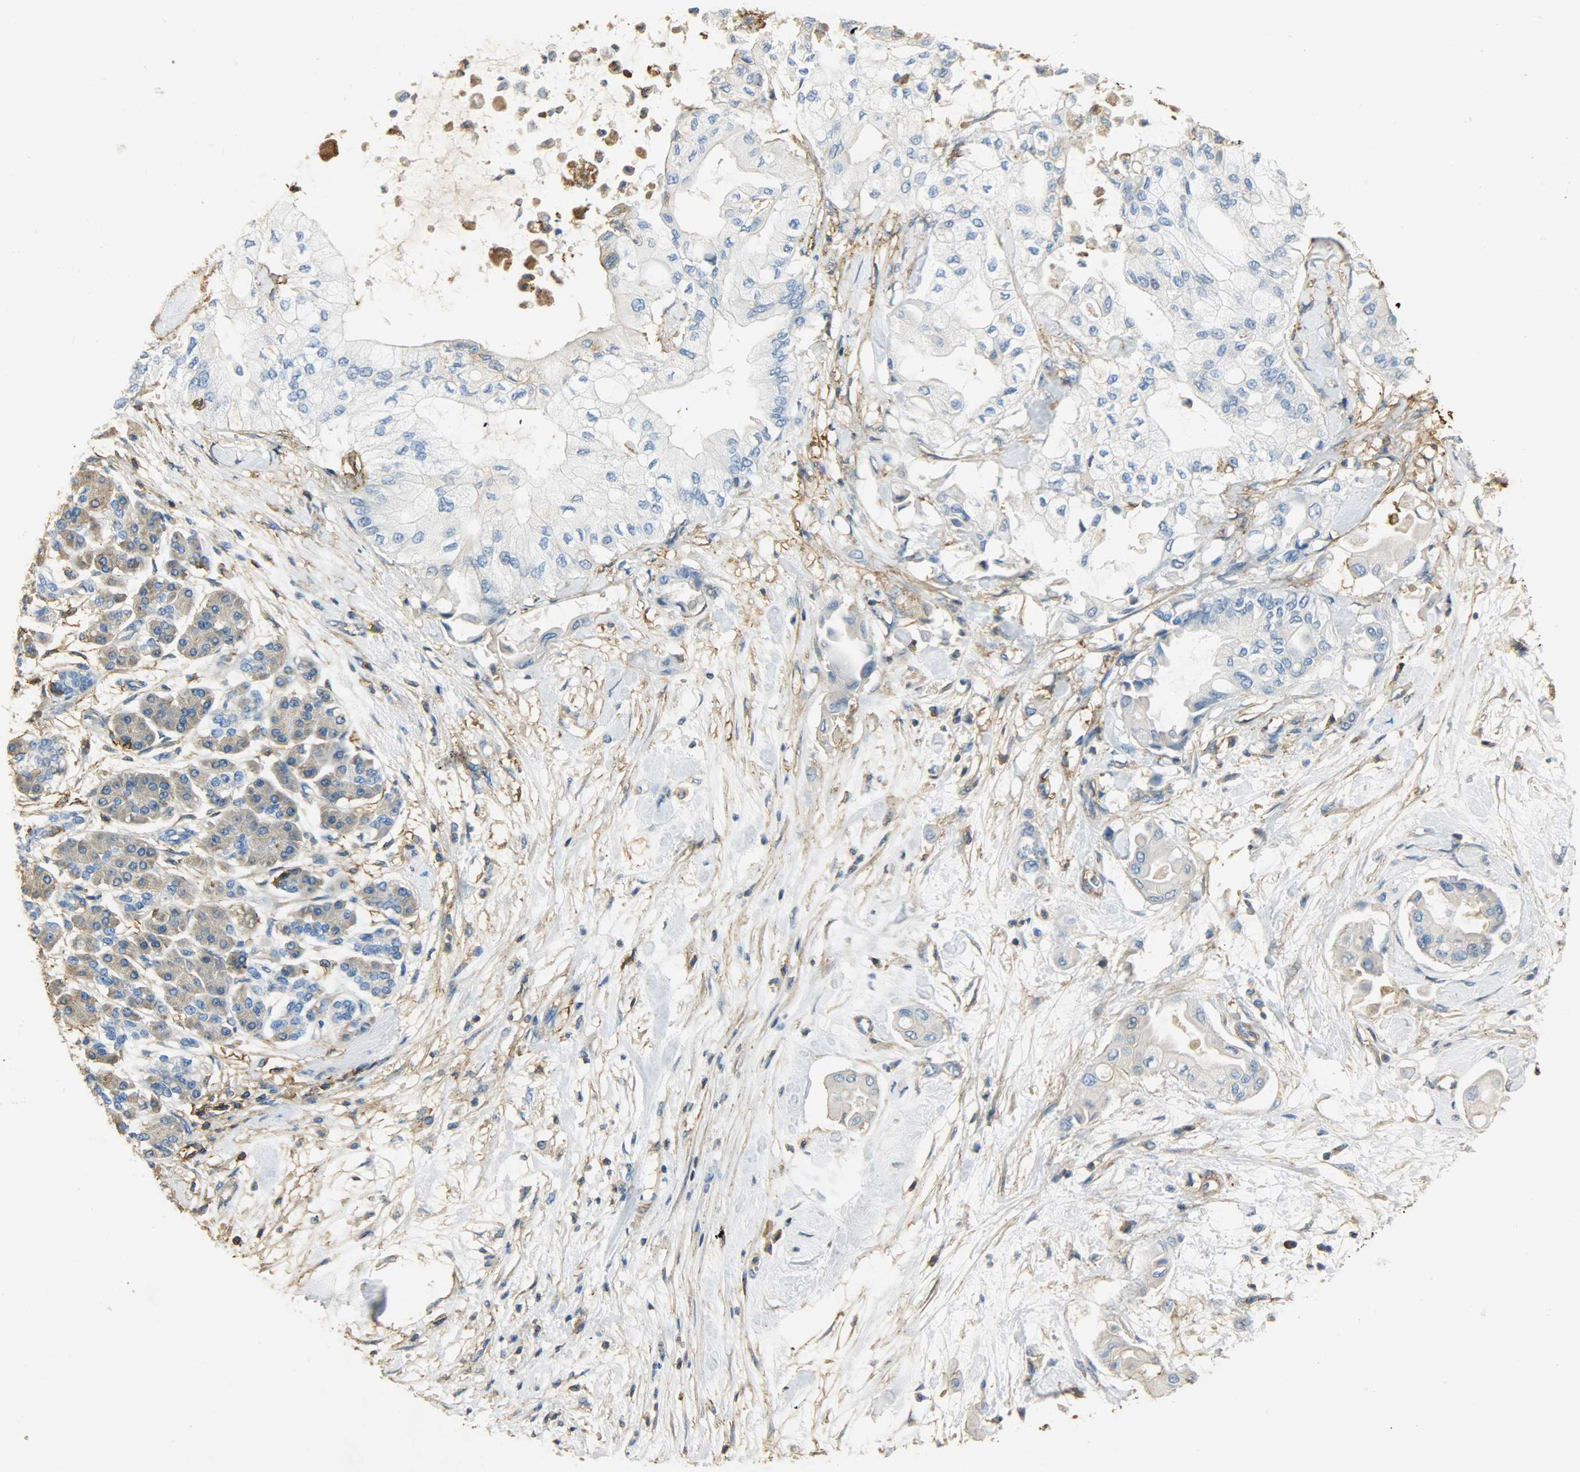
{"staining": {"intensity": "negative", "quantity": "none", "location": "none"}, "tissue": "pancreatic cancer", "cell_type": "Tumor cells", "image_type": "cancer", "snomed": [{"axis": "morphology", "description": "Adenocarcinoma, NOS"}, {"axis": "morphology", "description": "Adenocarcinoma, metastatic, NOS"}, {"axis": "topography", "description": "Lymph node"}, {"axis": "topography", "description": "Pancreas"}, {"axis": "topography", "description": "Duodenum"}], "caption": "Tumor cells show no significant positivity in pancreatic cancer (metastatic adenocarcinoma).", "gene": "ANXA6", "patient": {"sex": "female", "age": 64}}